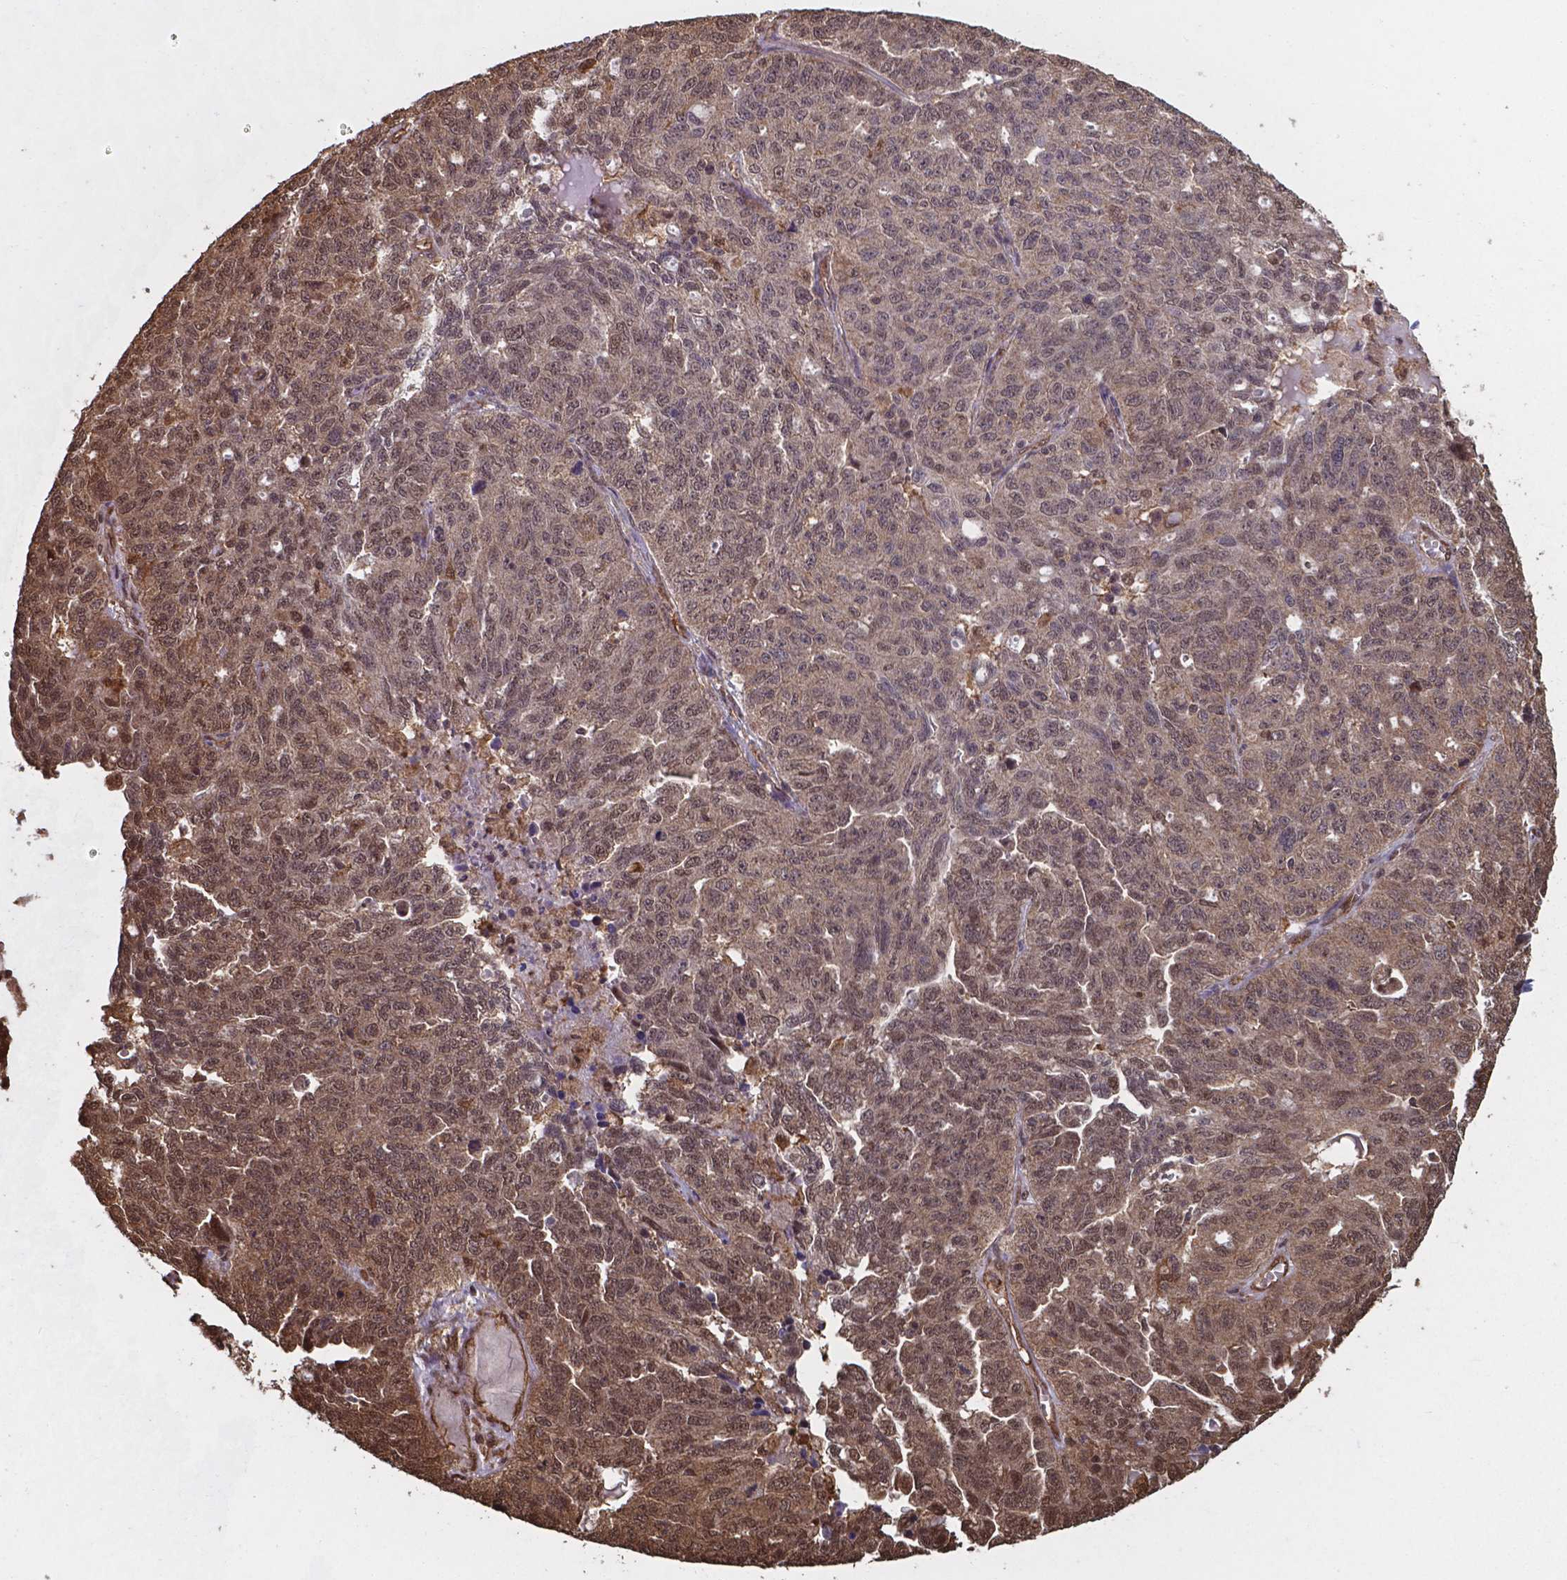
{"staining": {"intensity": "moderate", "quantity": "25%-75%", "location": "cytoplasmic/membranous,nuclear"}, "tissue": "ovarian cancer", "cell_type": "Tumor cells", "image_type": "cancer", "snomed": [{"axis": "morphology", "description": "Cystadenocarcinoma, serous, NOS"}, {"axis": "topography", "description": "Ovary"}], "caption": "Serous cystadenocarcinoma (ovarian) stained for a protein displays moderate cytoplasmic/membranous and nuclear positivity in tumor cells.", "gene": "CHP2", "patient": {"sex": "female", "age": 71}}